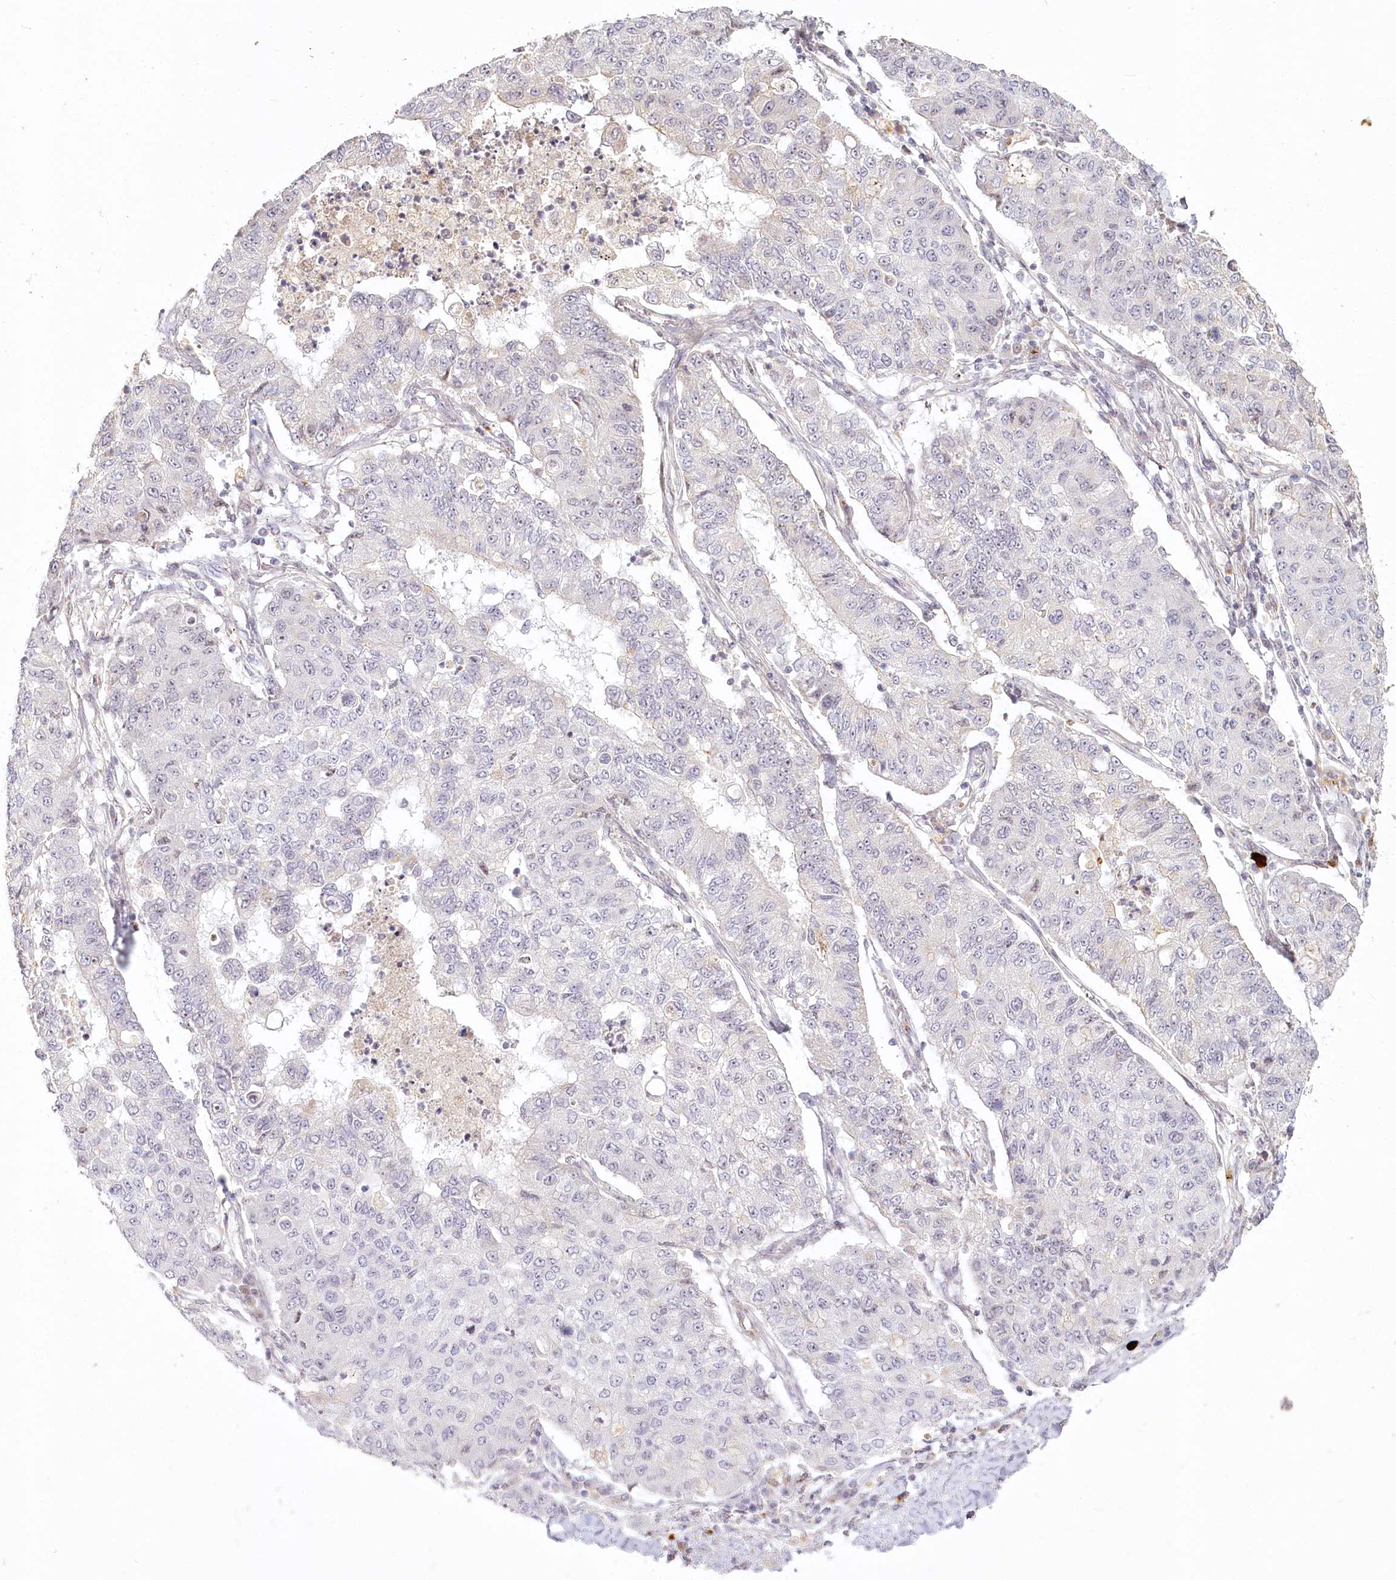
{"staining": {"intensity": "negative", "quantity": "none", "location": "none"}, "tissue": "lung cancer", "cell_type": "Tumor cells", "image_type": "cancer", "snomed": [{"axis": "morphology", "description": "Squamous cell carcinoma, NOS"}, {"axis": "topography", "description": "Lung"}], "caption": "IHC photomicrograph of lung cancer (squamous cell carcinoma) stained for a protein (brown), which demonstrates no positivity in tumor cells.", "gene": "EXOSC7", "patient": {"sex": "male", "age": 74}}